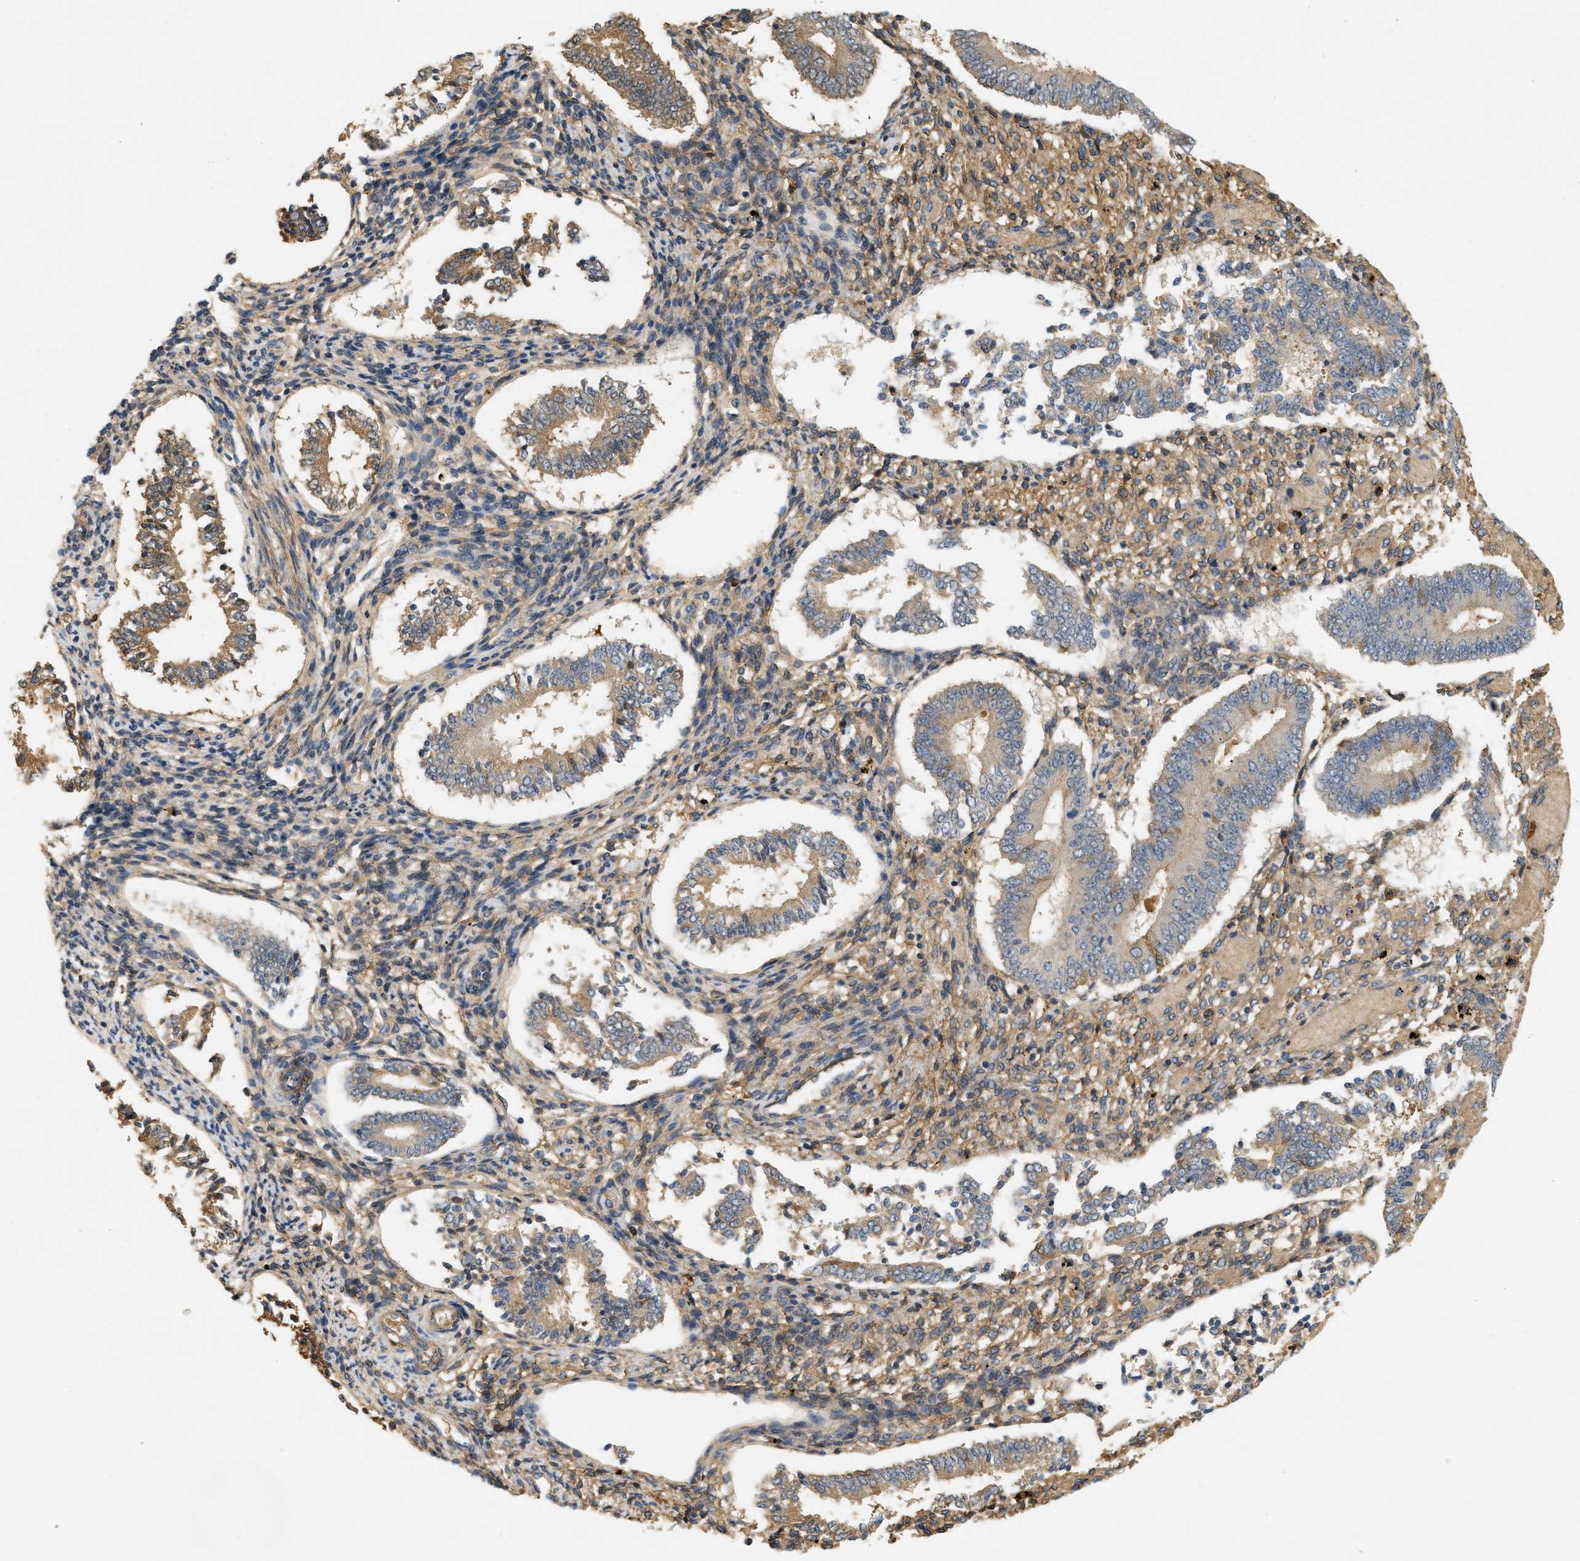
{"staining": {"intensity": "moderate", "quantity": "25%-75%", "location": "cytoplasmic/membranous"}, "tissue": "endometrium", "cell_type": "Cells in endometrial stroma", "image_type": "normal", "snomed": [{"axis": "morphology", "description": "Normal tissue, NOS"}, {"axis": "topography", "description": "Endometrium"}], "caption": "The histopathology image demonstrates immunohistochemical staining of normal endometrium. There is moderate cytoplasmic/membranous staining is appreciated in approximately 25%-75% of cells in endometrial stroma.", "gene": "F8", "patient": {"sex": "female", "age": 42}}